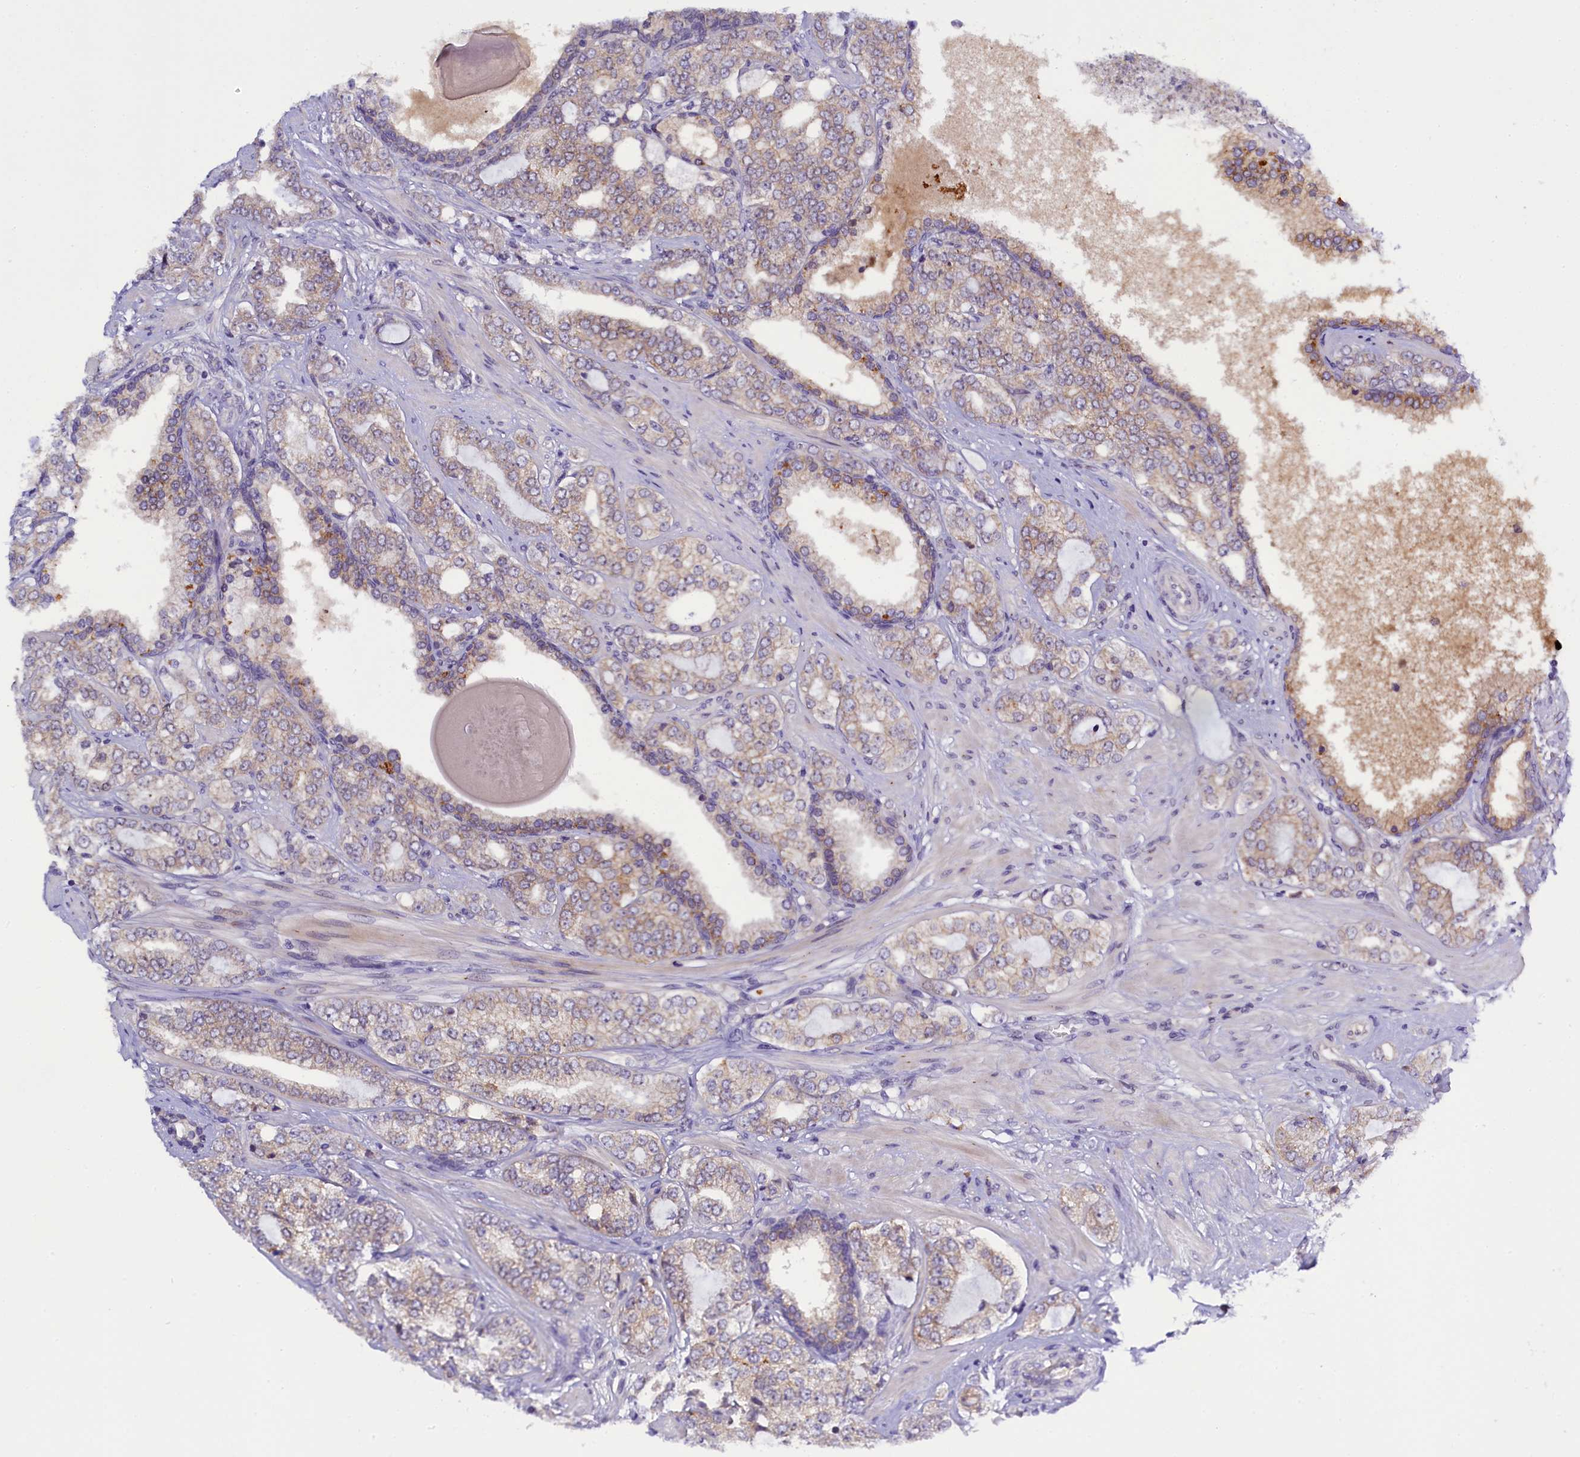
{"staining": {"intensity": "weak", "quantity": "<25%", "location": "cytoplasmic/membranous"}, "tissue": "prostate cancer", "cell_type": "Tumor cells", "image_type": "cancer", "snomed": [{"axis": "morphology", "description": "Adenocarcinoma, High grade"}, {"axis": "topography", "description": "Prostate"}], "caption": "The micrograph shows no significant positivity in tumor cells of prostate cancer.", "gene": "ENKD1", "patient": {"sex": "male", "age": 64}}